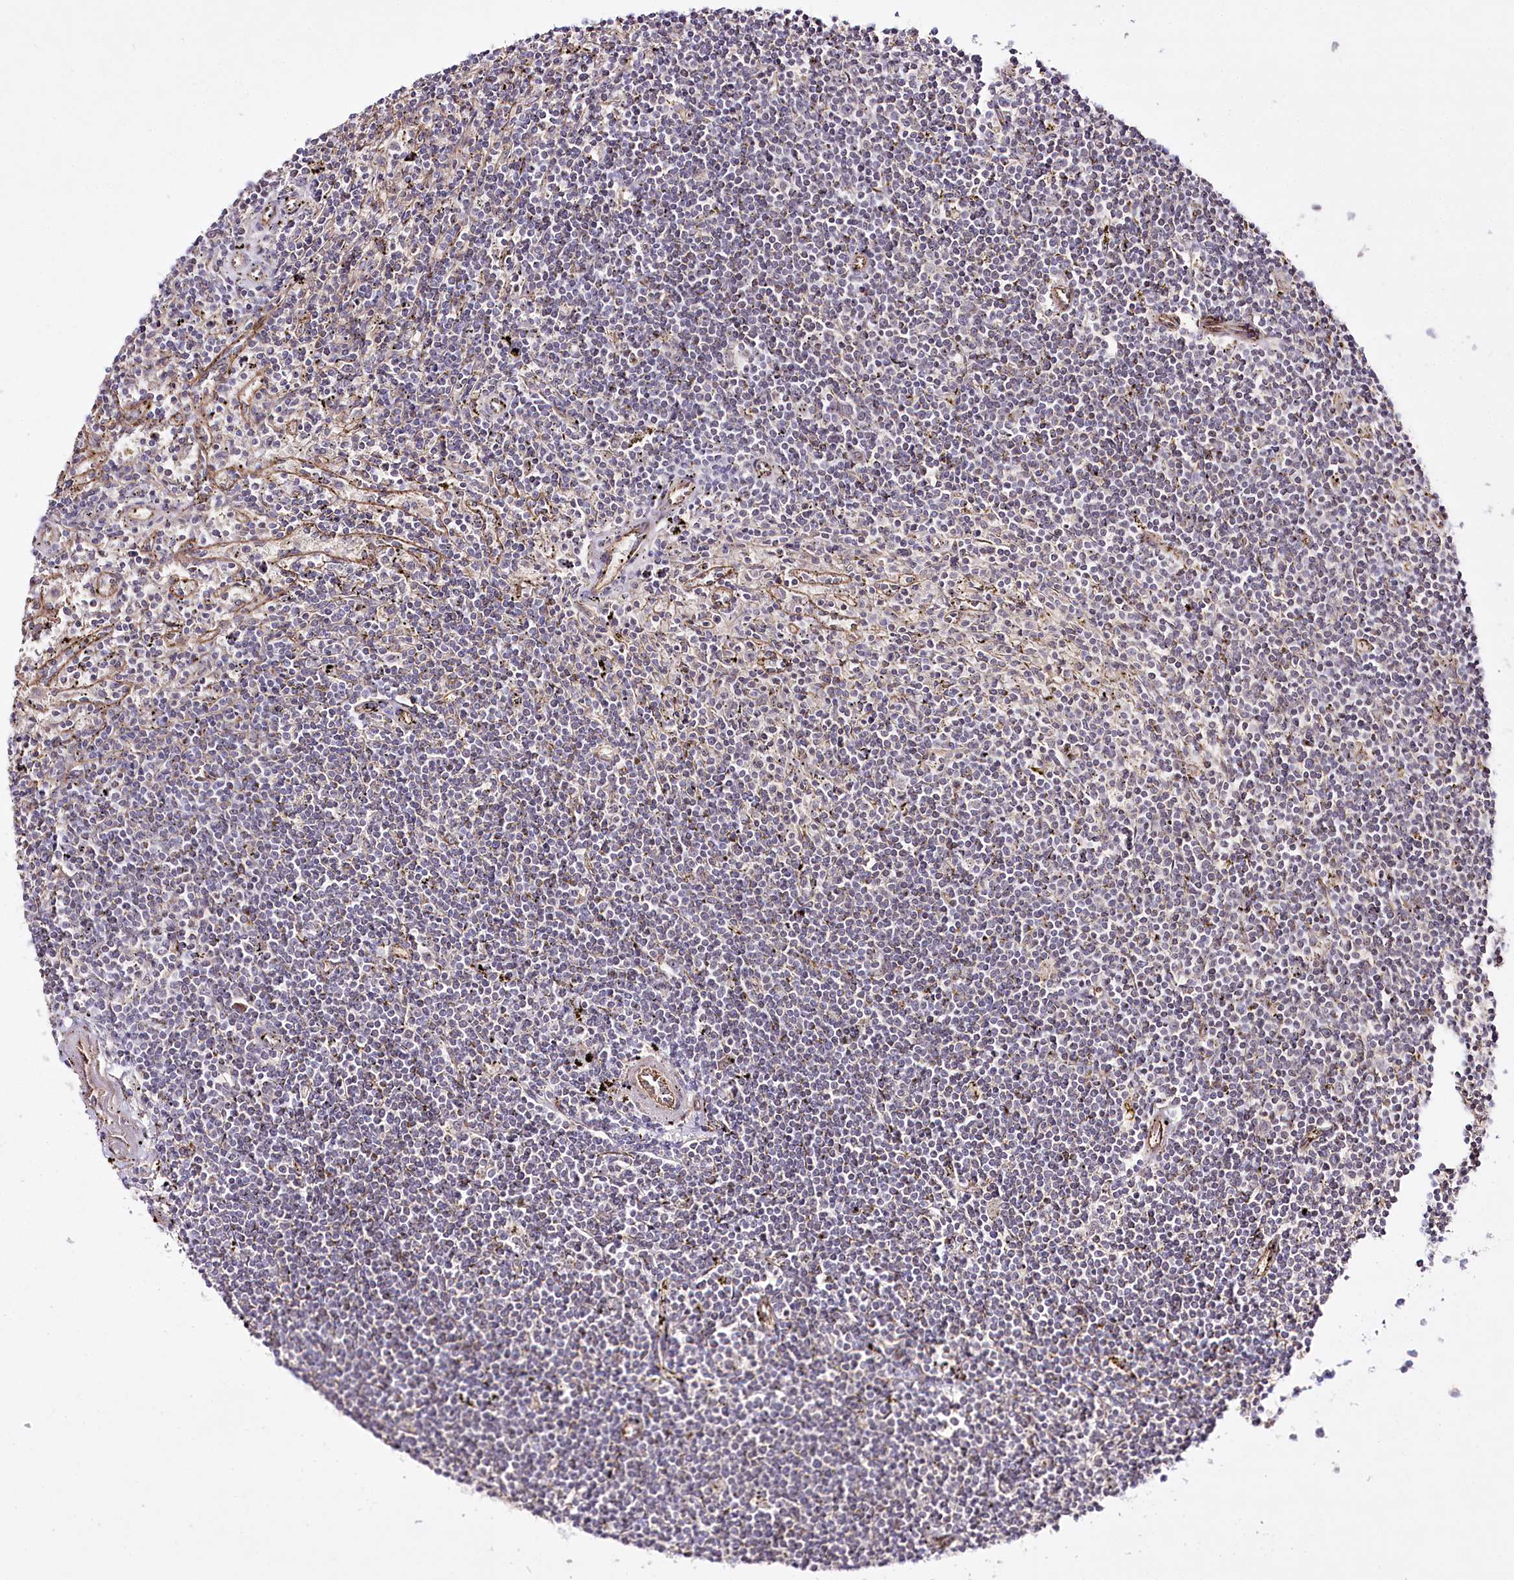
{"staining": {"intensity": "negative", "quantity": "none", "location": "none"}, "tissue": "lymphoma", "cell_type": "Tumor cells", "image_type": "cancer", "snomed": [{"axis": "morphology", "description": "Malignant lymphoma, non-Hodgkin's type, Low grade"}, {"axis": "topography", "description": "Spleen"}], "caption": "Micrograph shows no protein staining in tumor cells of lymphoma tissue.", "gene": "REXO2", "patient": {"sex": "male", "age": 76}}